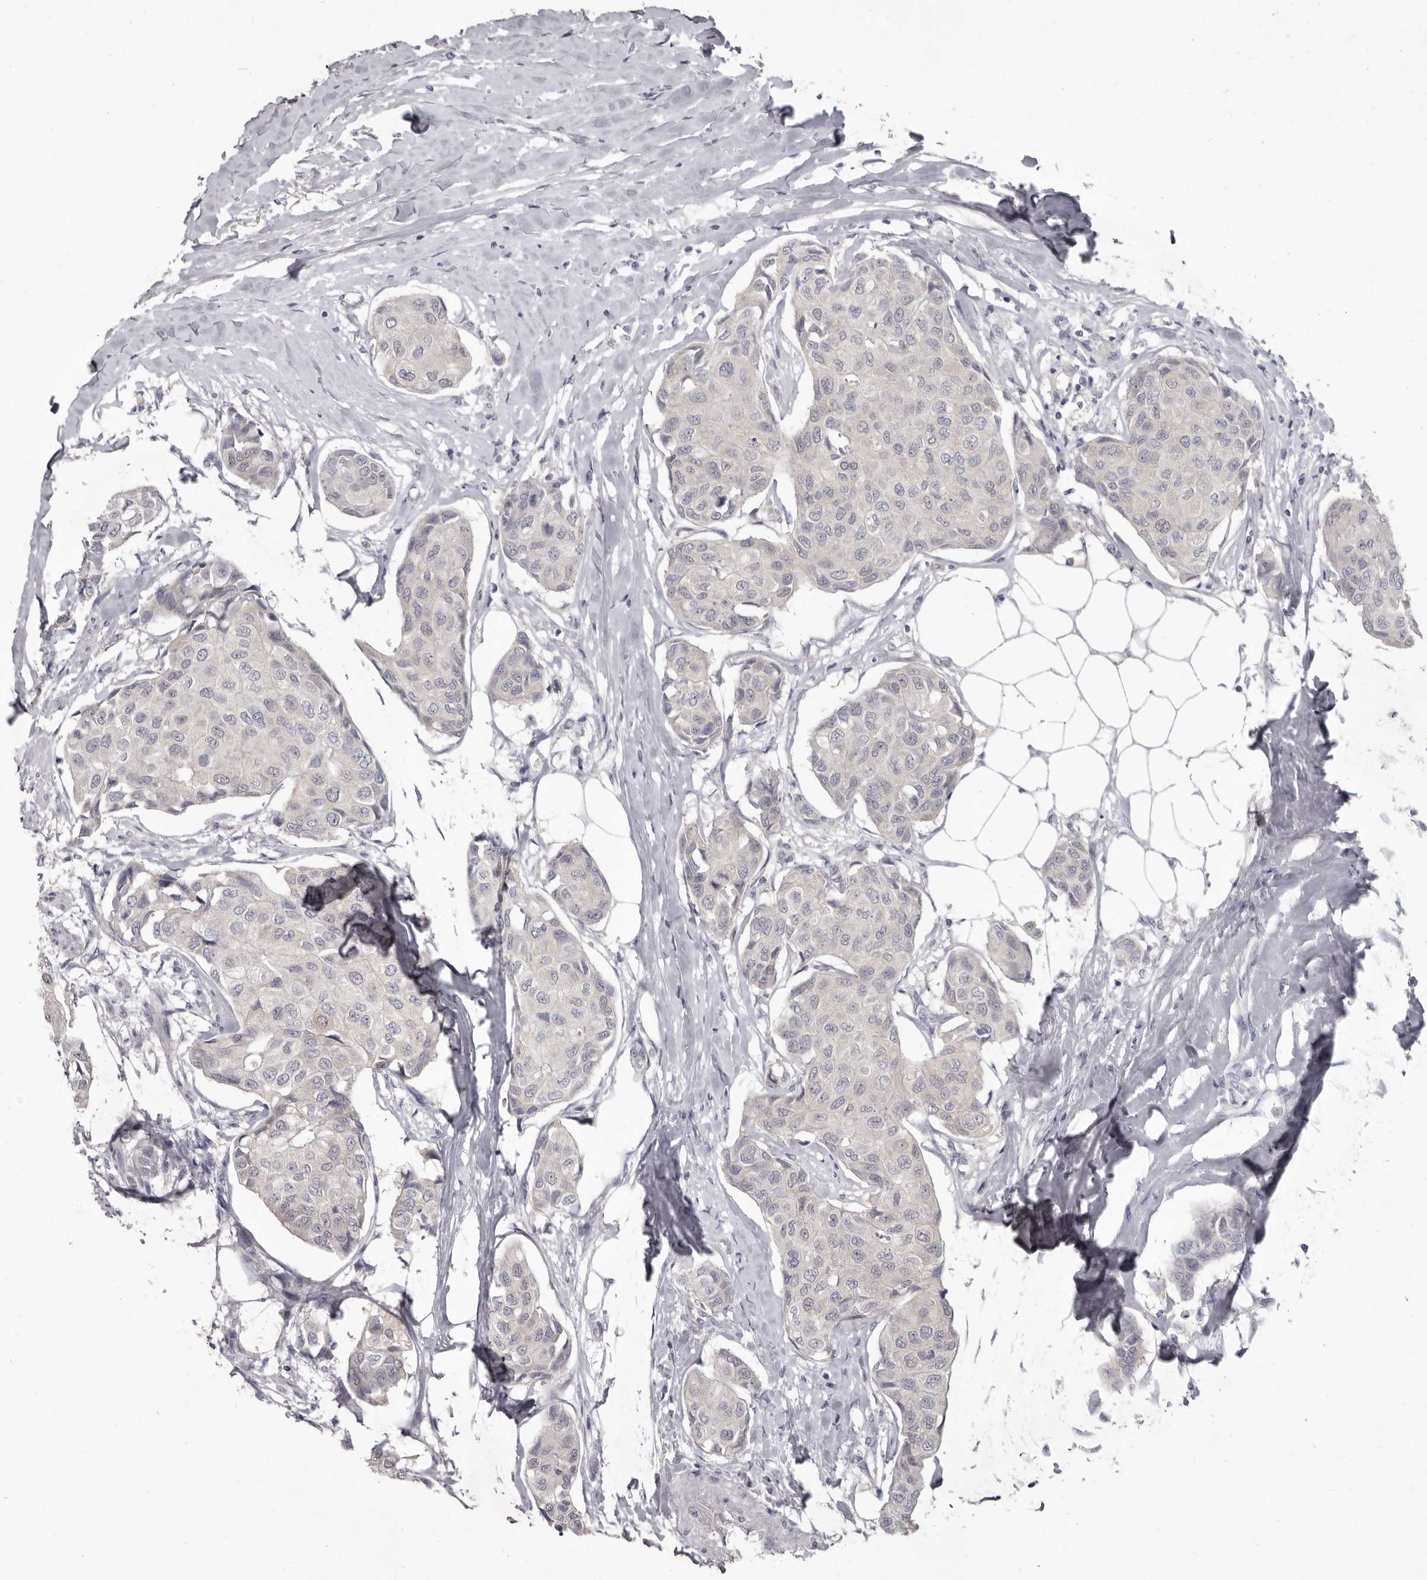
{"staining": {"intensity": "negative", "quantity": "none", "location": "none"}, "tissue": "breast cancer", "cell_type": "Tumor cells", "image_type": "cancer", "snomed": [{"axis": "morphology", "description": "Duct carcinoma"}, {"axis": "topography", "description": "Breast"}], "caption": "Immunohistochemistry image of neoplastic tissue: infiltrating ductal carcinoma (breast) stained with DAB displays no significant protein expression in tumor cells.", "gene": "GSK3B", "patient": {"sex": "female", "age": 80}}